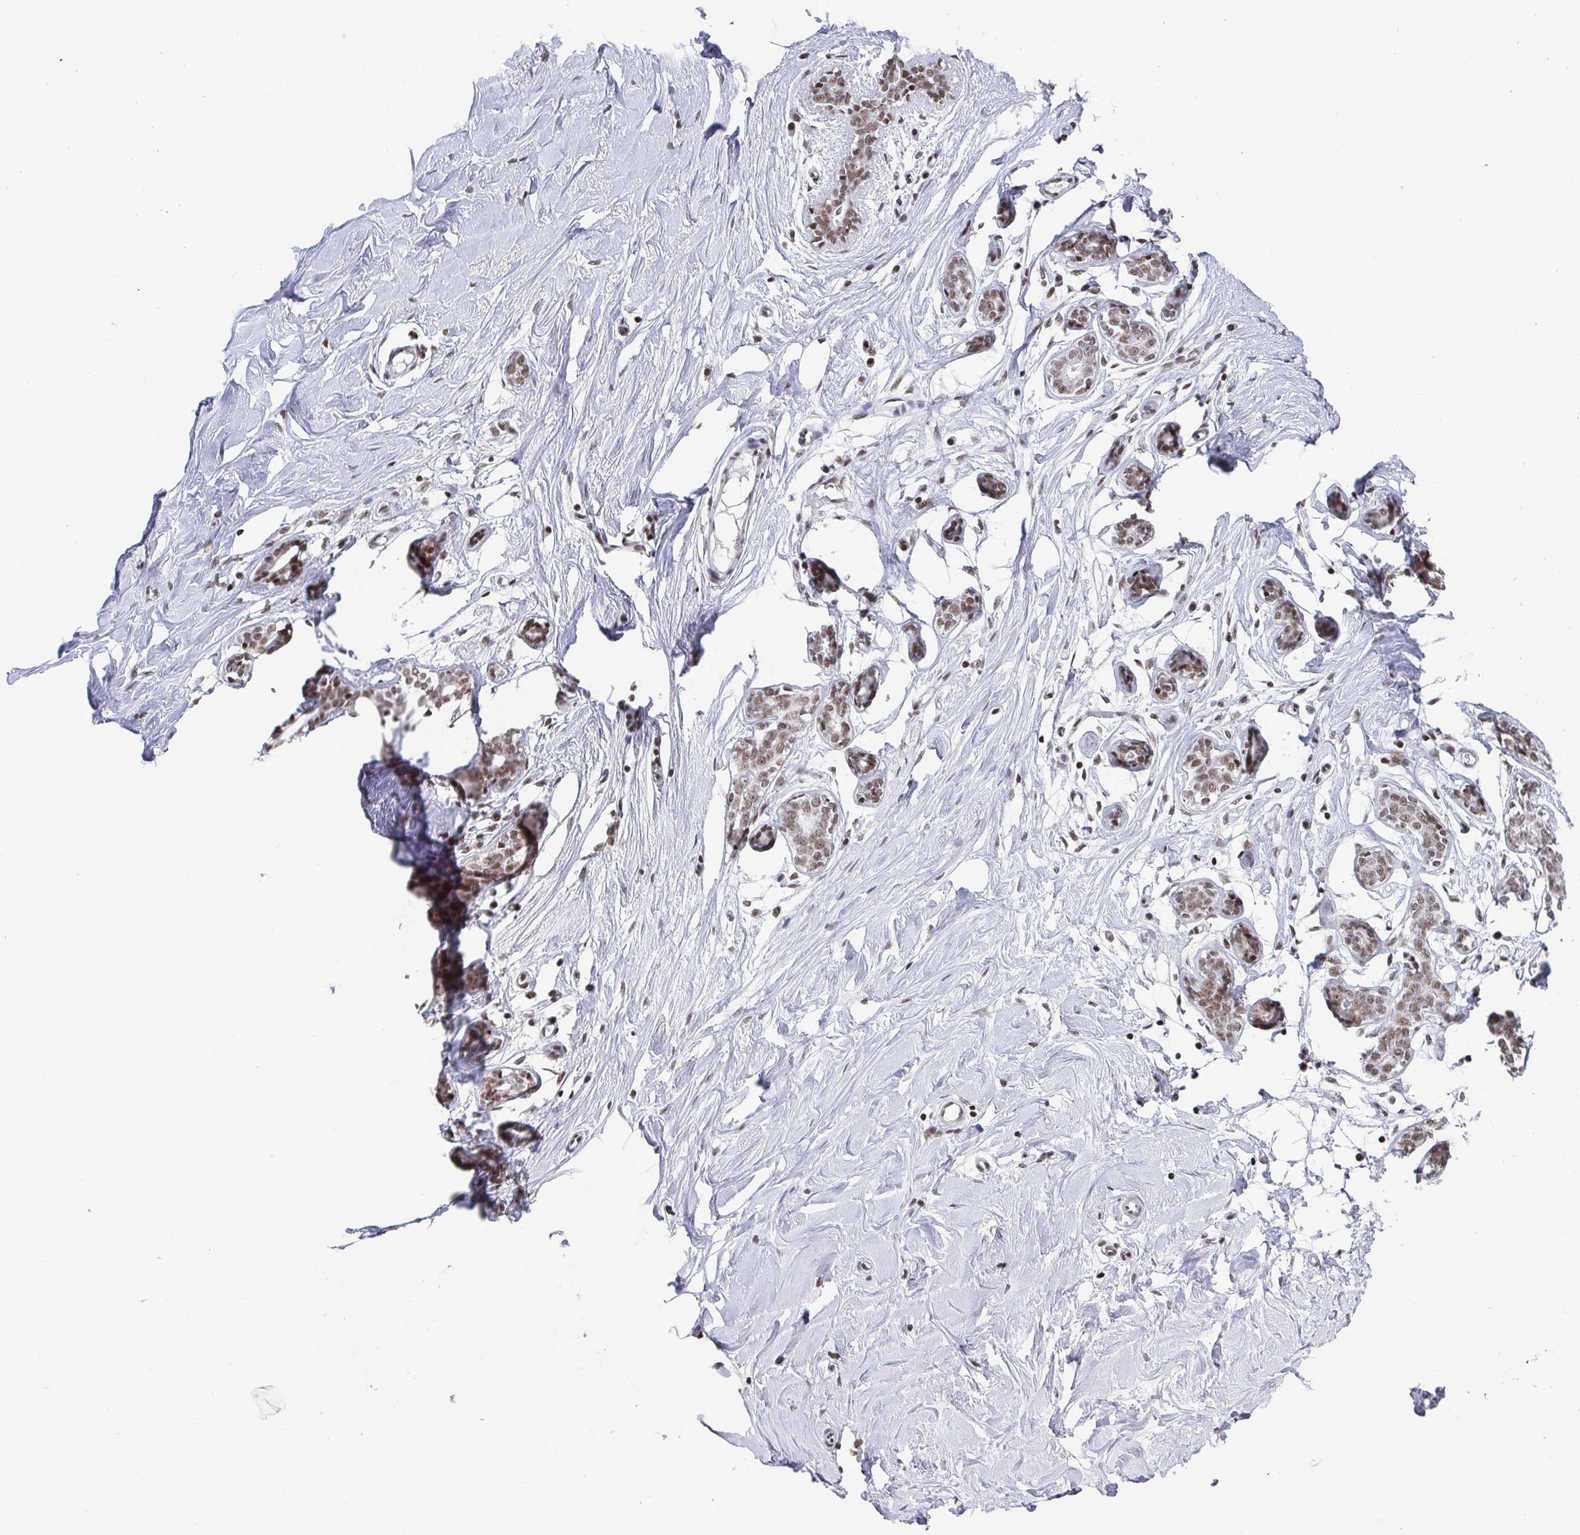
{"staining": {"intensity": "negative", "quantity": "none", "location": "none"}, "tissue": "breast", "cell_type": "Adipocytes", "image_type": "normal", "snomed": [{"axis": "morphology", "description": "Normal tissue, NOS"}, {"axis": "topography", "description": "Breast"}], "caption": "Histopathology image shows no significant protein staining in adipocytes of benign breast. Brightfield microscopy of immunohistochemistry stained with DAB (brown) and hematoxylin (blue), captured at high magnification.", "gene": "CTCF", "patient": {"sex": "female", "age": 27}}